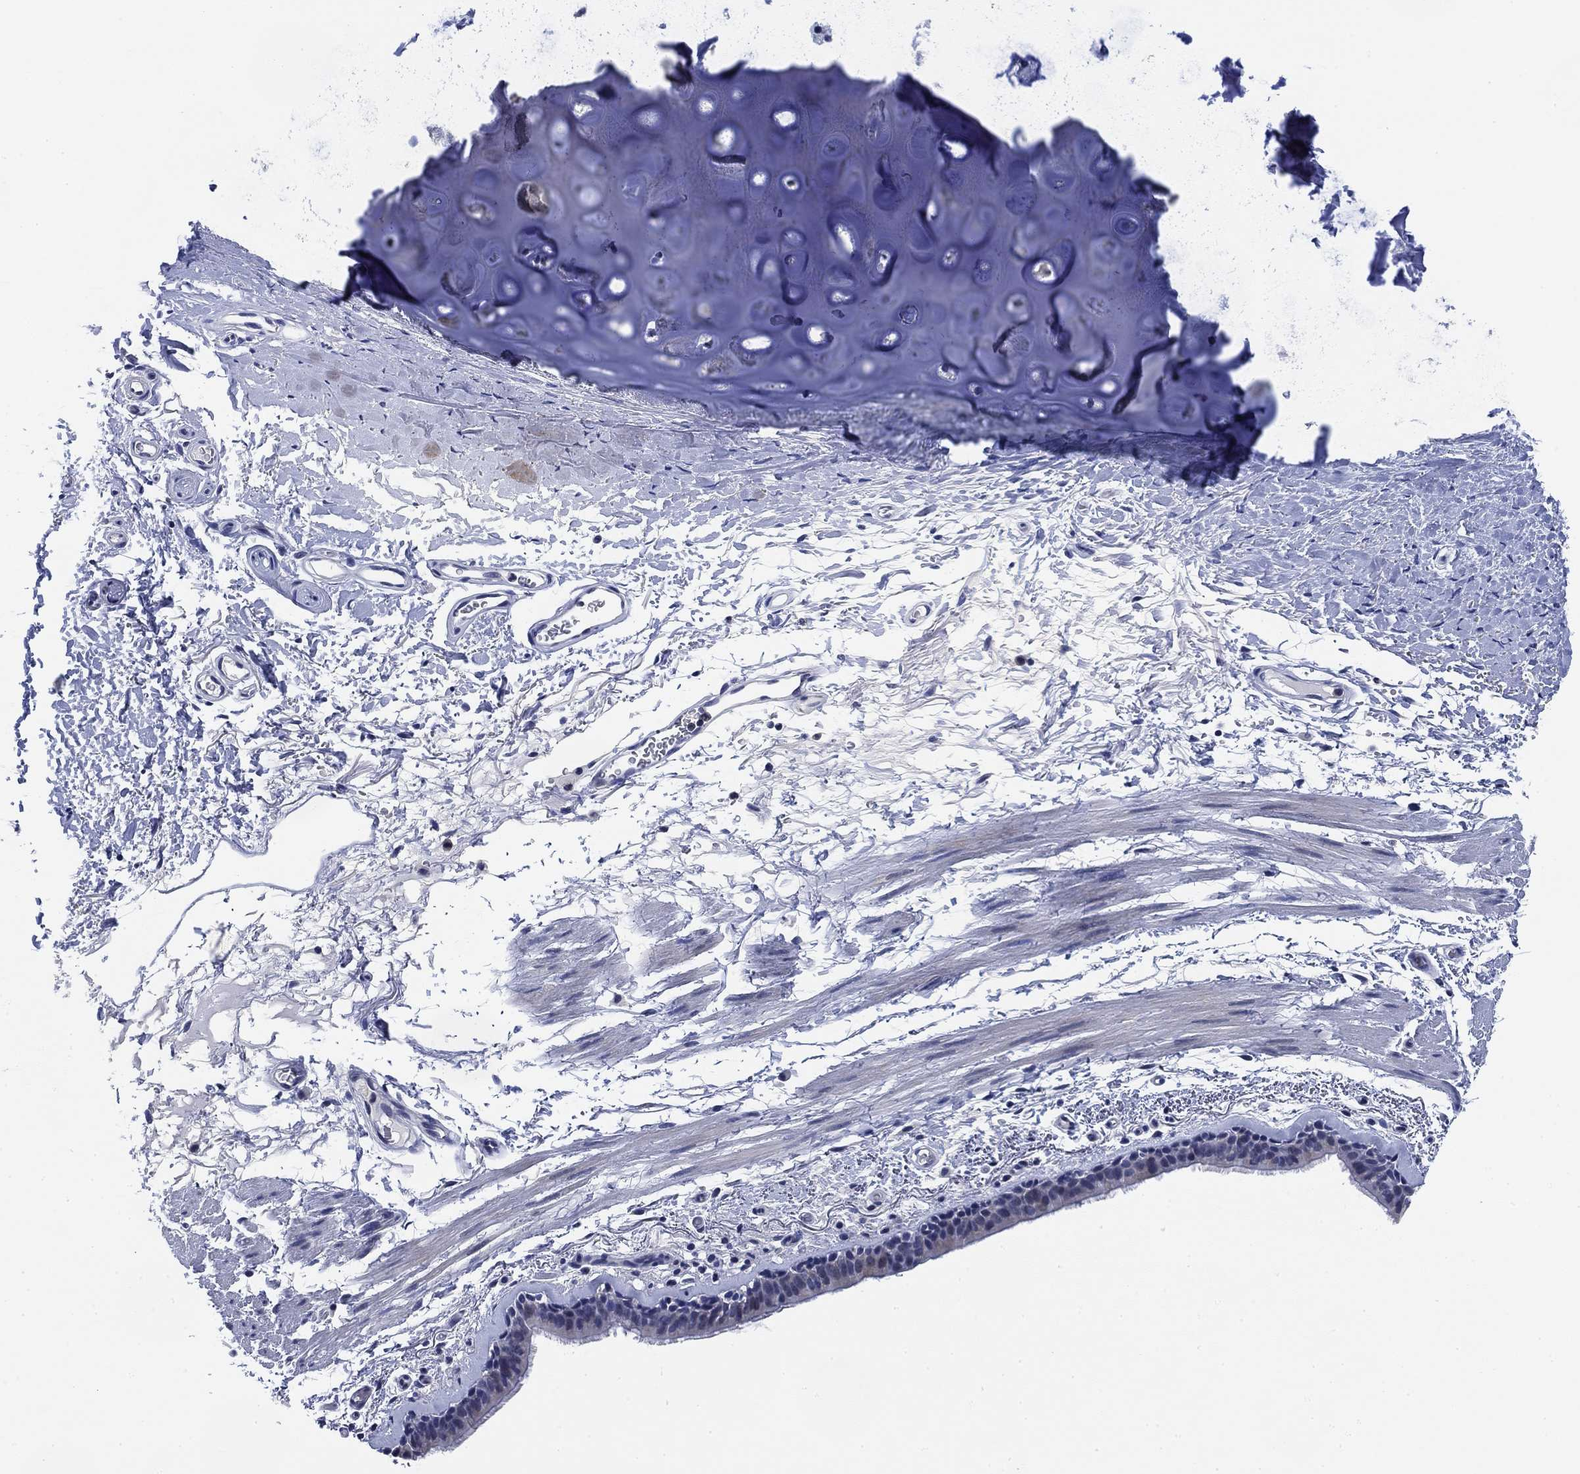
{"staining": {"intensity": "negative", "quantity": "none", "location": "none"}, "tissue": "bronchus", "cell_type": "Respiratory epithelial cells", "image_type": "normal", "snomed": [{"axis": "morphology", "description": "Normal tissue, NOS"}, {"axis": "topography", "description": "Lymph node"}, {"axis": "topography", "description": "Bronchus"}], "caption": "The photomicrograph reveals no staining of respiratory epithelial cells in normal bronchus.", "gene": "DAZL", "patient": {"sex": "female", "age": 70}}